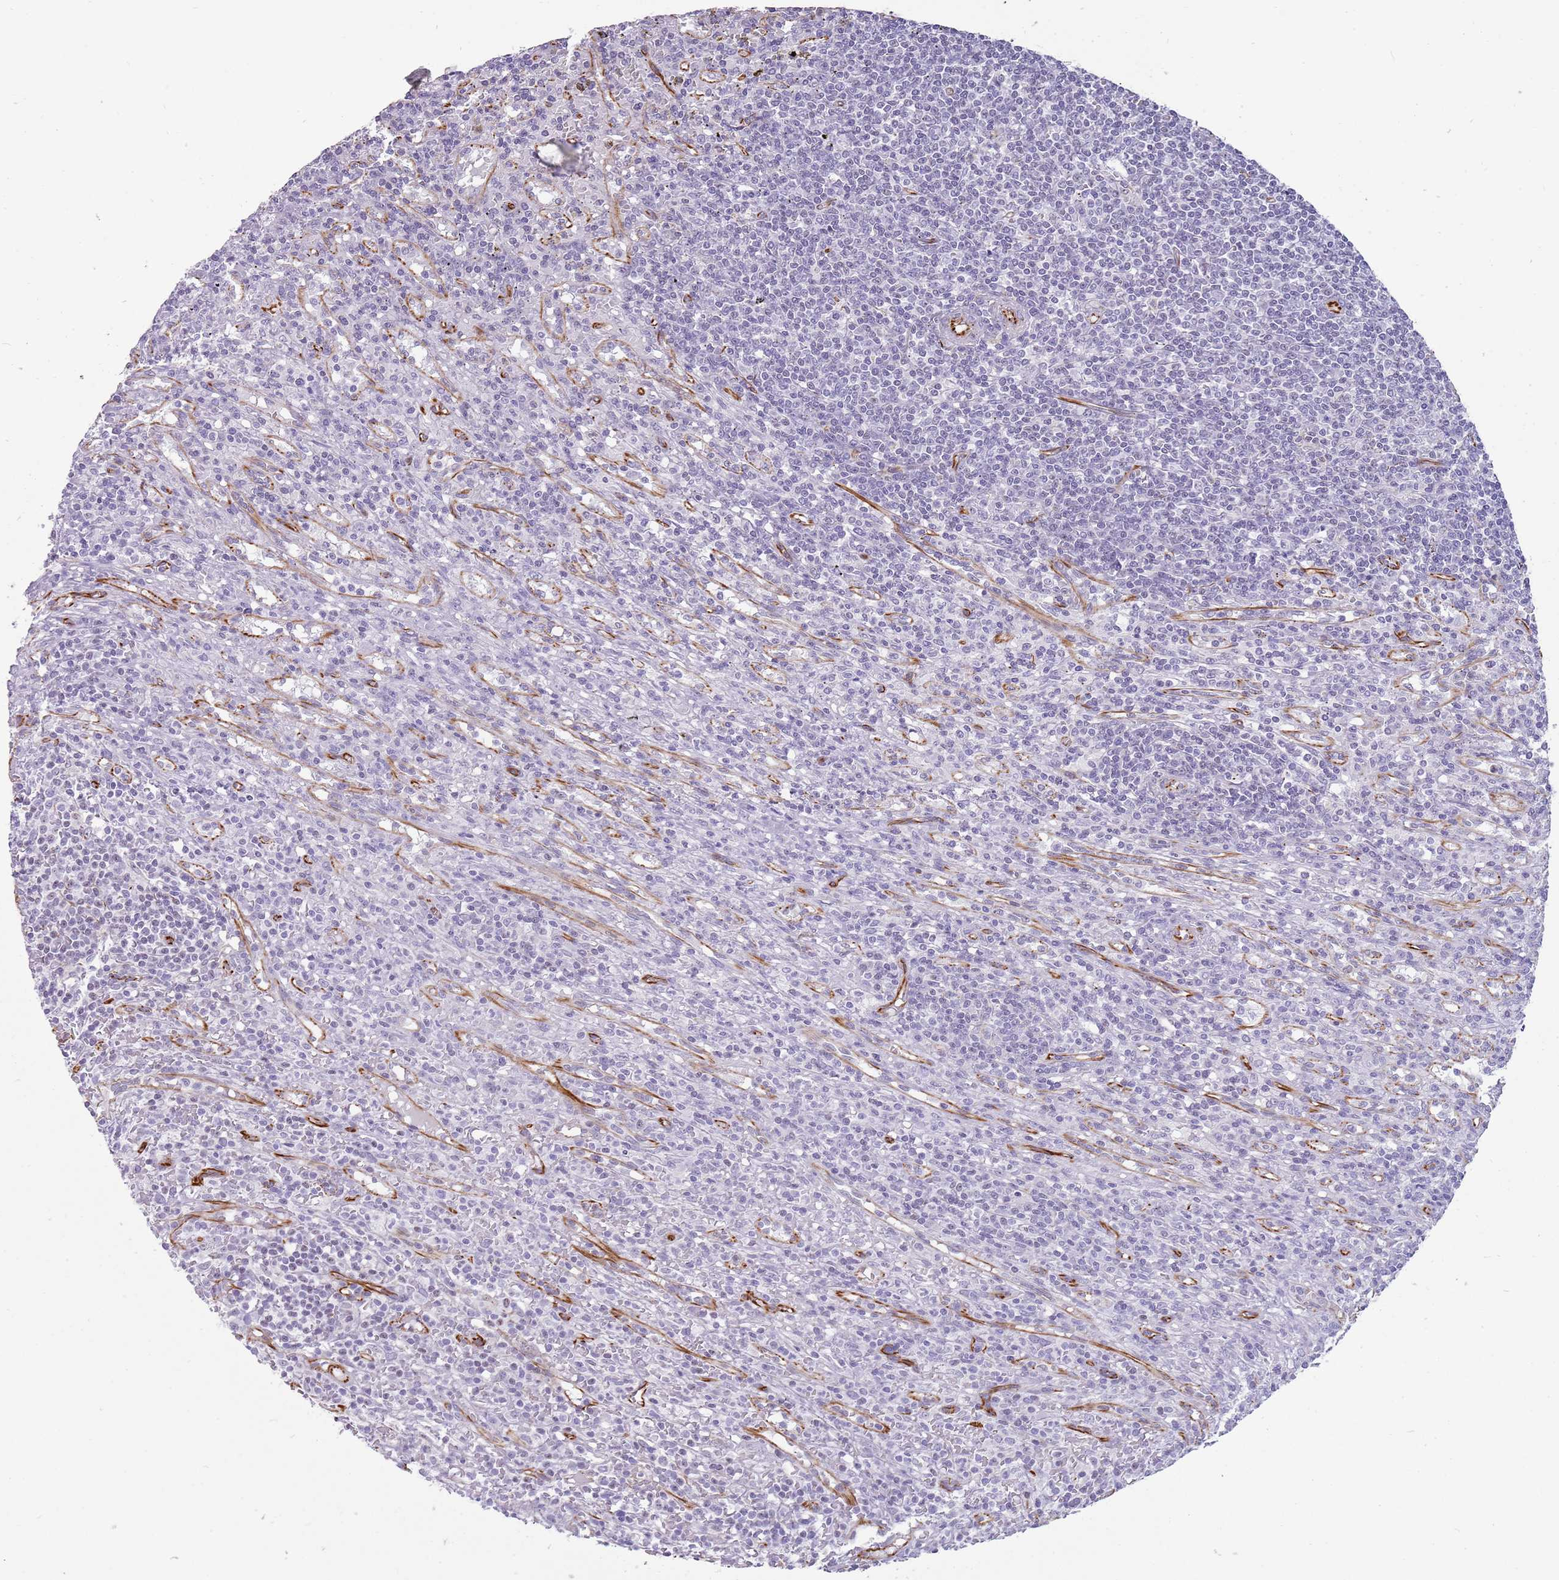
{"staining": {"intensity": "negative", "quantity": "none", "location": "none"}, "tissue": "lymphoma", "cell_type": "Tumor cells", "image_type": "cancer", "snomed": [{"axis": "morphology", "description": "Malignant lymphoma, non-Hodgkin's type, Low grade"}, {"axis": "topography", "description": "Spleen"}], "caption": "IHC micrograph of neoplastic tissue: human malignant lymphoma, non-Hodgkin's type (low-grade) stained with DAB (3,3'-diaminobenzidine) reveals no significant protein positivity in tumor cells. (Immunohistochemistry, brightfield microscopy, high magnification).", "gene": "NBPF3", "patient": {"sex": "male", "age": 76}}